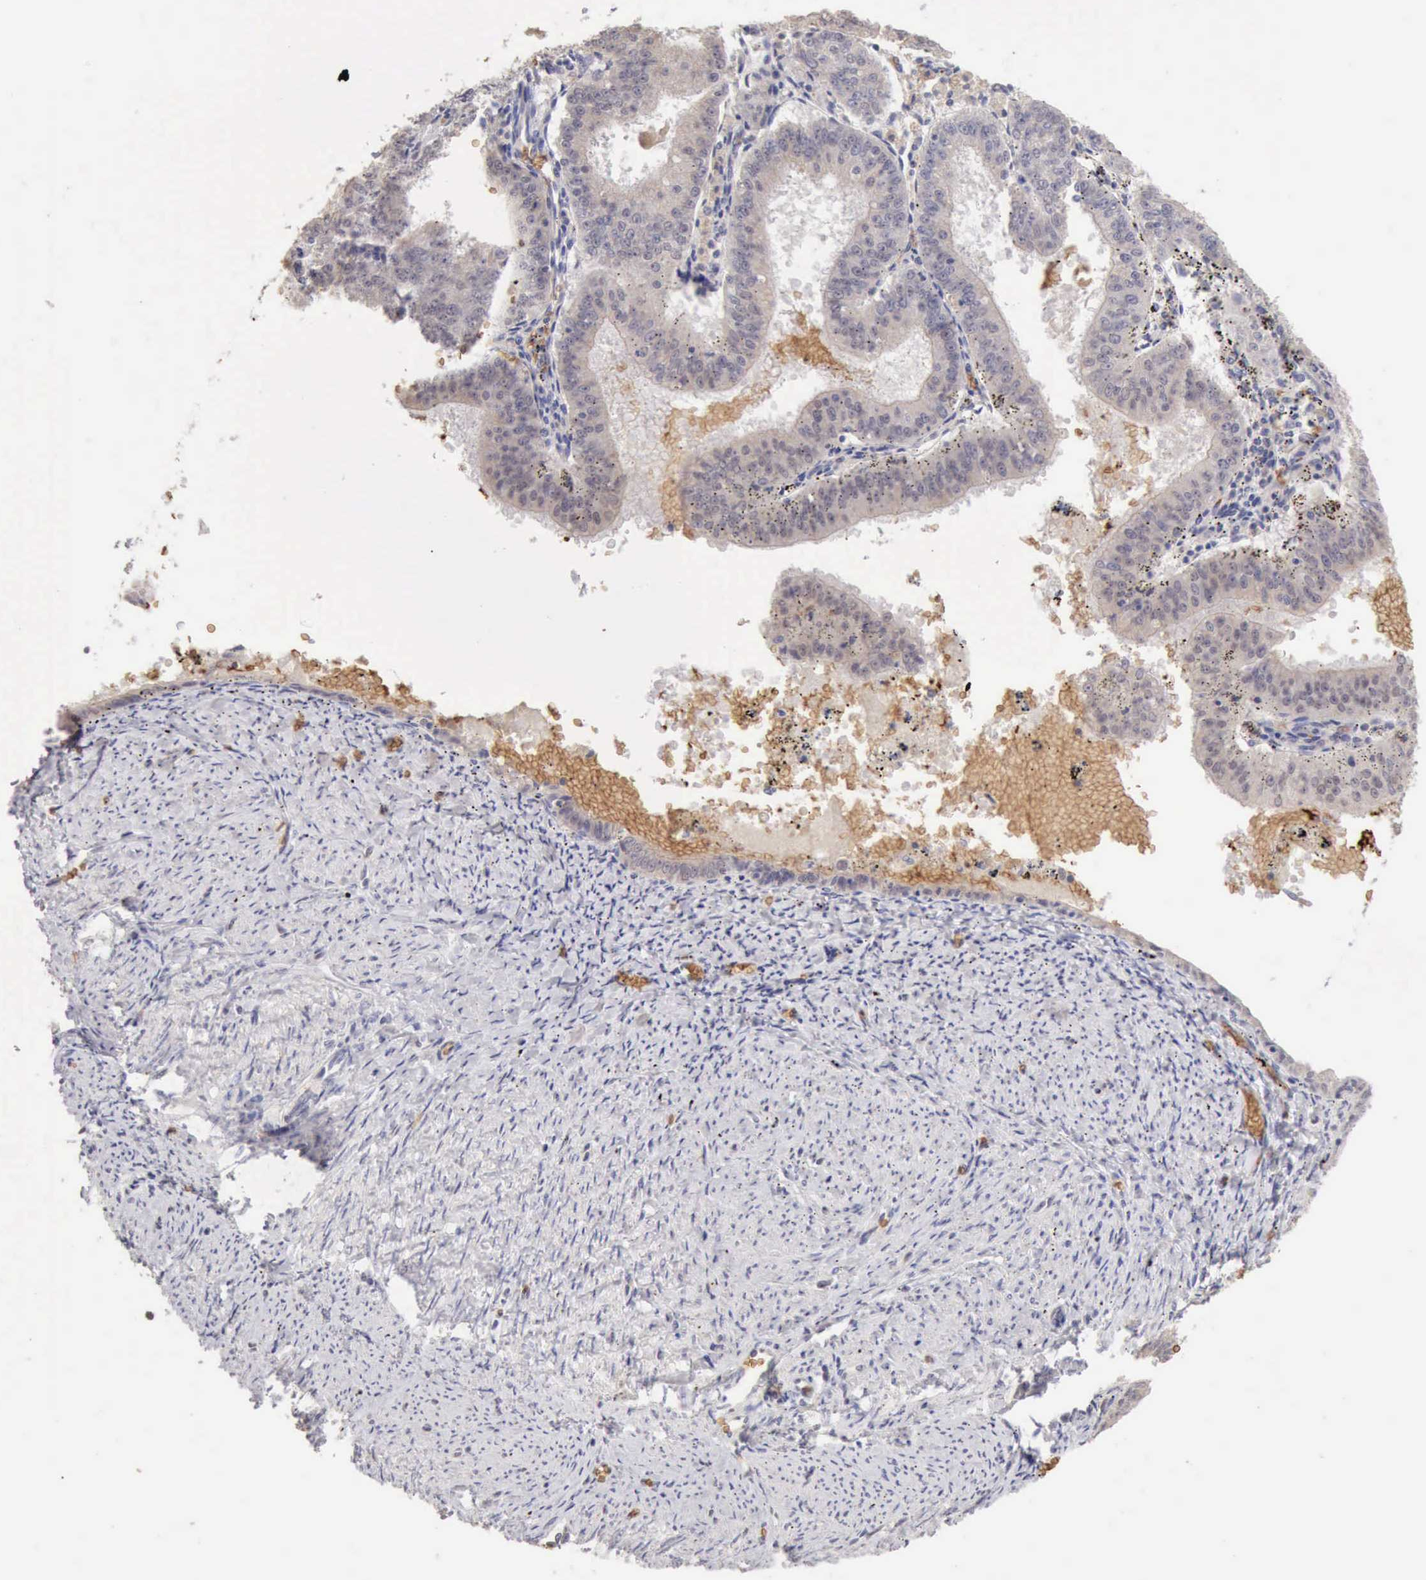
{"staining": {"intensity": "weak", "quantity": ">75%", "location": "cytoplasmic/membranous"}, "tissue": "endometrial cancer", "cell_type": "Tumor cells", "image_type": "cancer", "snomed": [{"axis": "morphology", "description": "Adenocarcinoma, NOS"}, {"axis": "topography", "description": "Endometrium"}], "caption": "Protein expression analysis of endometrial cancer reveals weak cytoplasmic/membranous expression in approximately >75% of tumor cells. (DAB (3,3'-diaminobenzidine) IHC with brightfield microscopy, high magnification).", "gene": "CFI", "patient": {"sex": "female", "age": 66}}